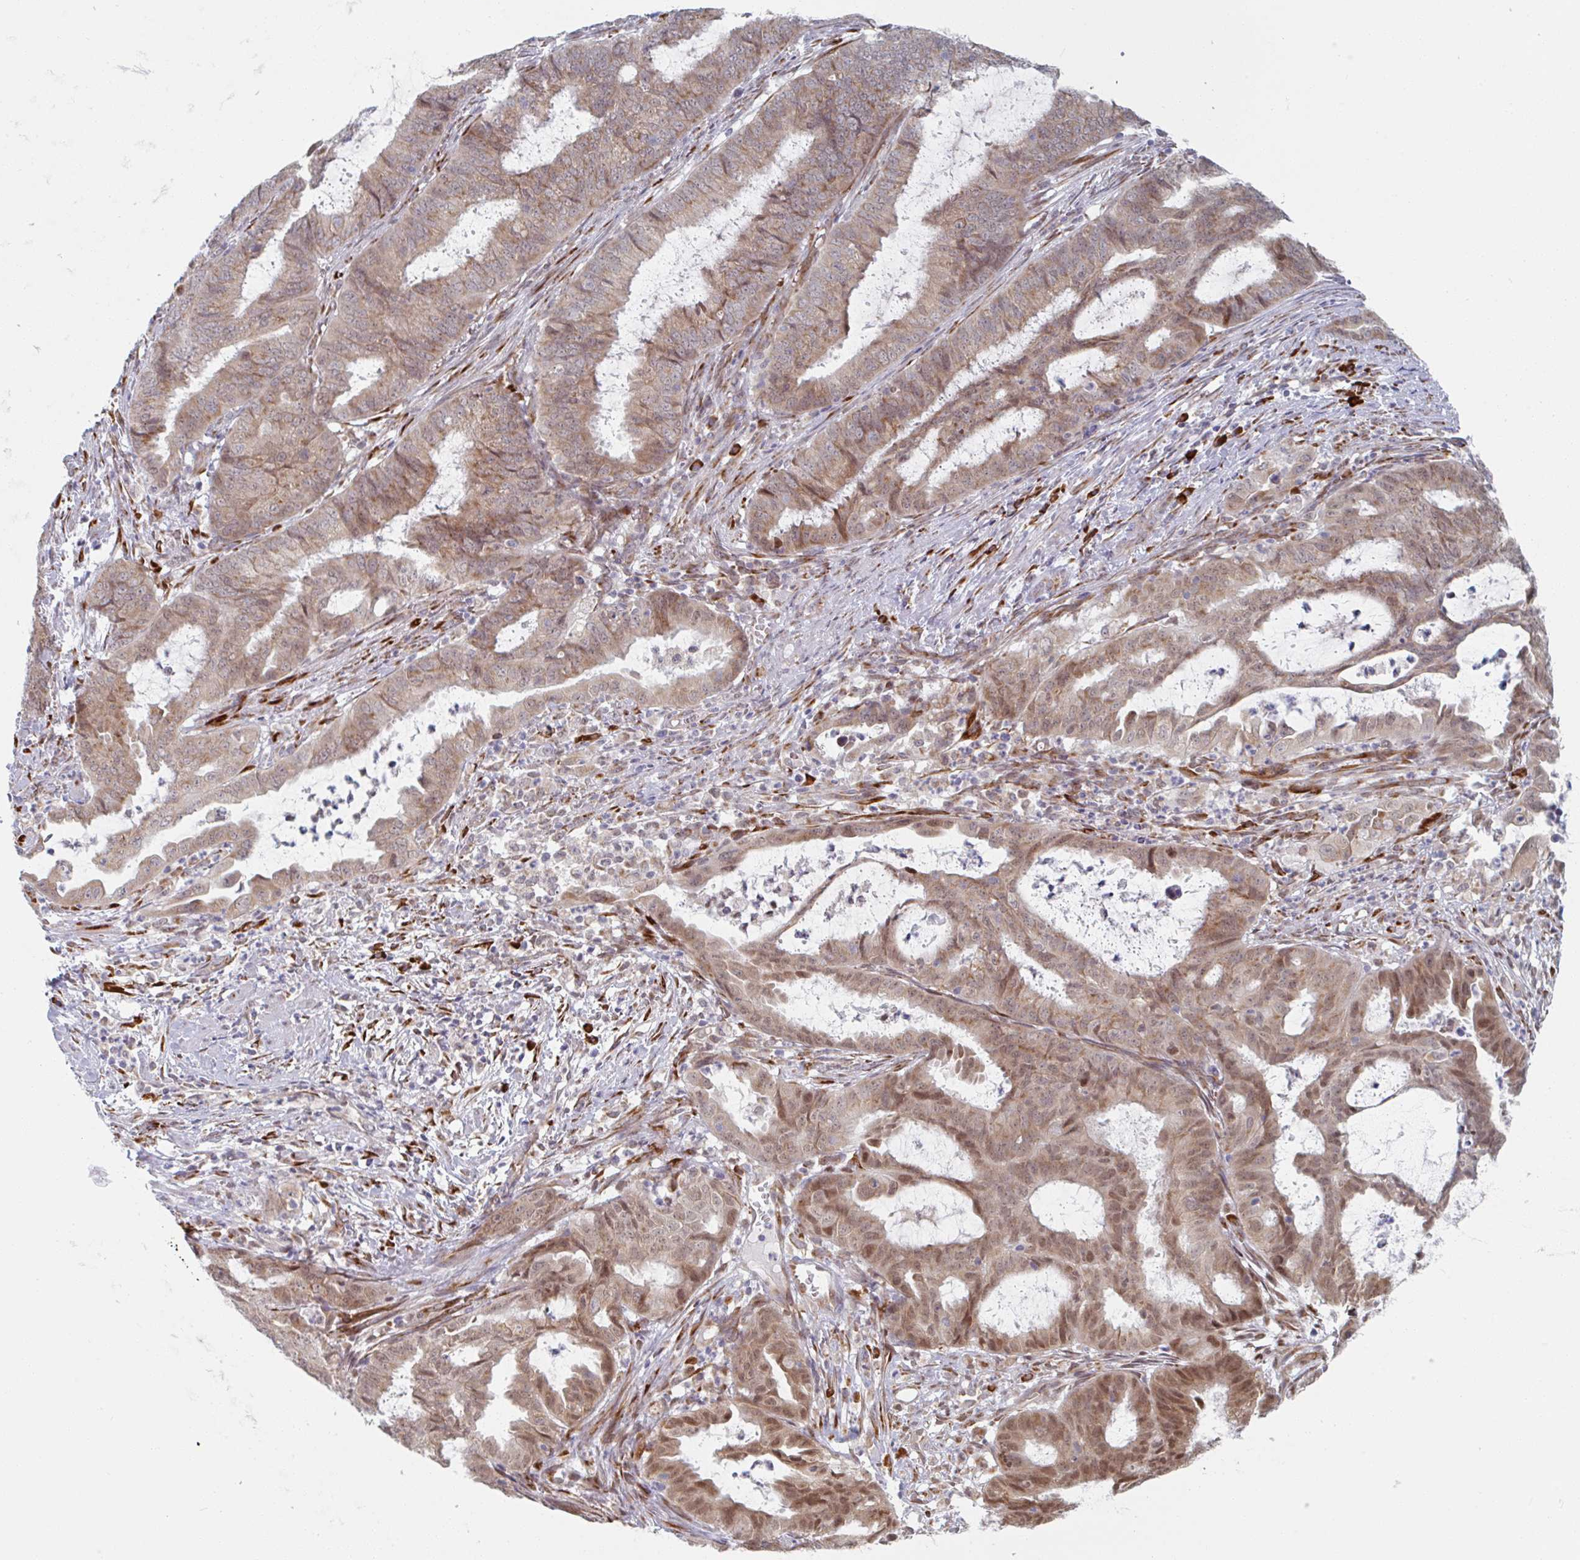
{"staining": {"intensity": "moderate", "quantity": ">75%", "location": "cytoplasmic/membranous,nuclear"}, "tissue": "endometrial cancer", "cell_type": "Tumor cells", "image_type": "cancer", "snomed": [{"axis": "morphology", "description": "Adenocarcinoma, NOS"}, {"axis": "topography", "description": "Endometrium"}], "caption": "Immunohistochemical staining of endometrial cancer exhibits moderate cytoplasmic/membranous and nuclear protein staining in about >75% of tumor cells.", "gene": "TRAPPC10", "patient": {"sex": "female", "age": 51}}